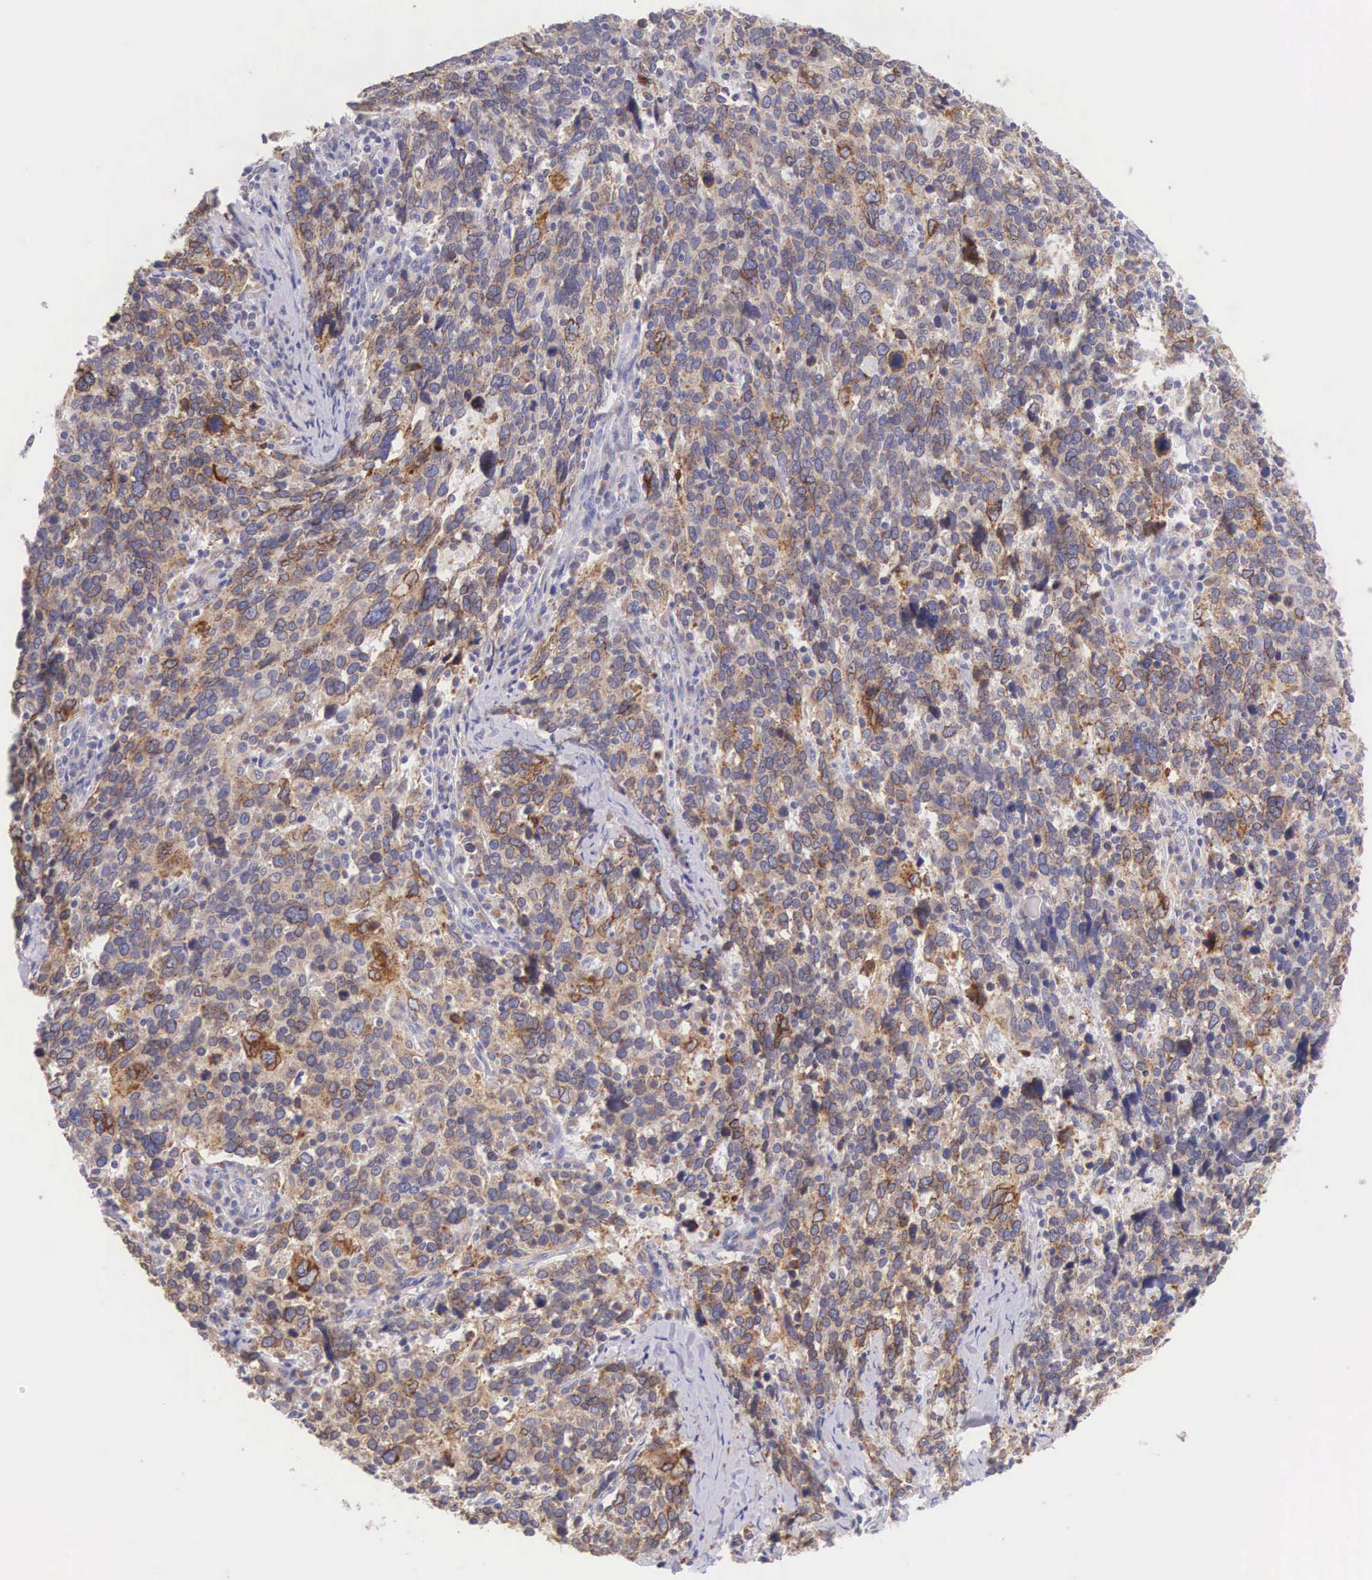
{"staining": {"intensity": "moderate", "quantity": ">75%", "location": "cytoplasmic/membranous"}, "tissue": "cervical cancer", "cell_type": "Tumor cells", "image_type": "cancer", "snomed": [{"axis": "morphology", "description": "Squamous cell carcinoma, NOS"}, {"axis": "topography", "description": "Cervix"}], "caption": "Protein staining reveals moderate cytoplasmic/membranous staining in approximately >75% of tumor cells in cervical squamous cell carcinoma.", "gene": "NSDHL", "patient": {"sex": "female", "age": 41}}